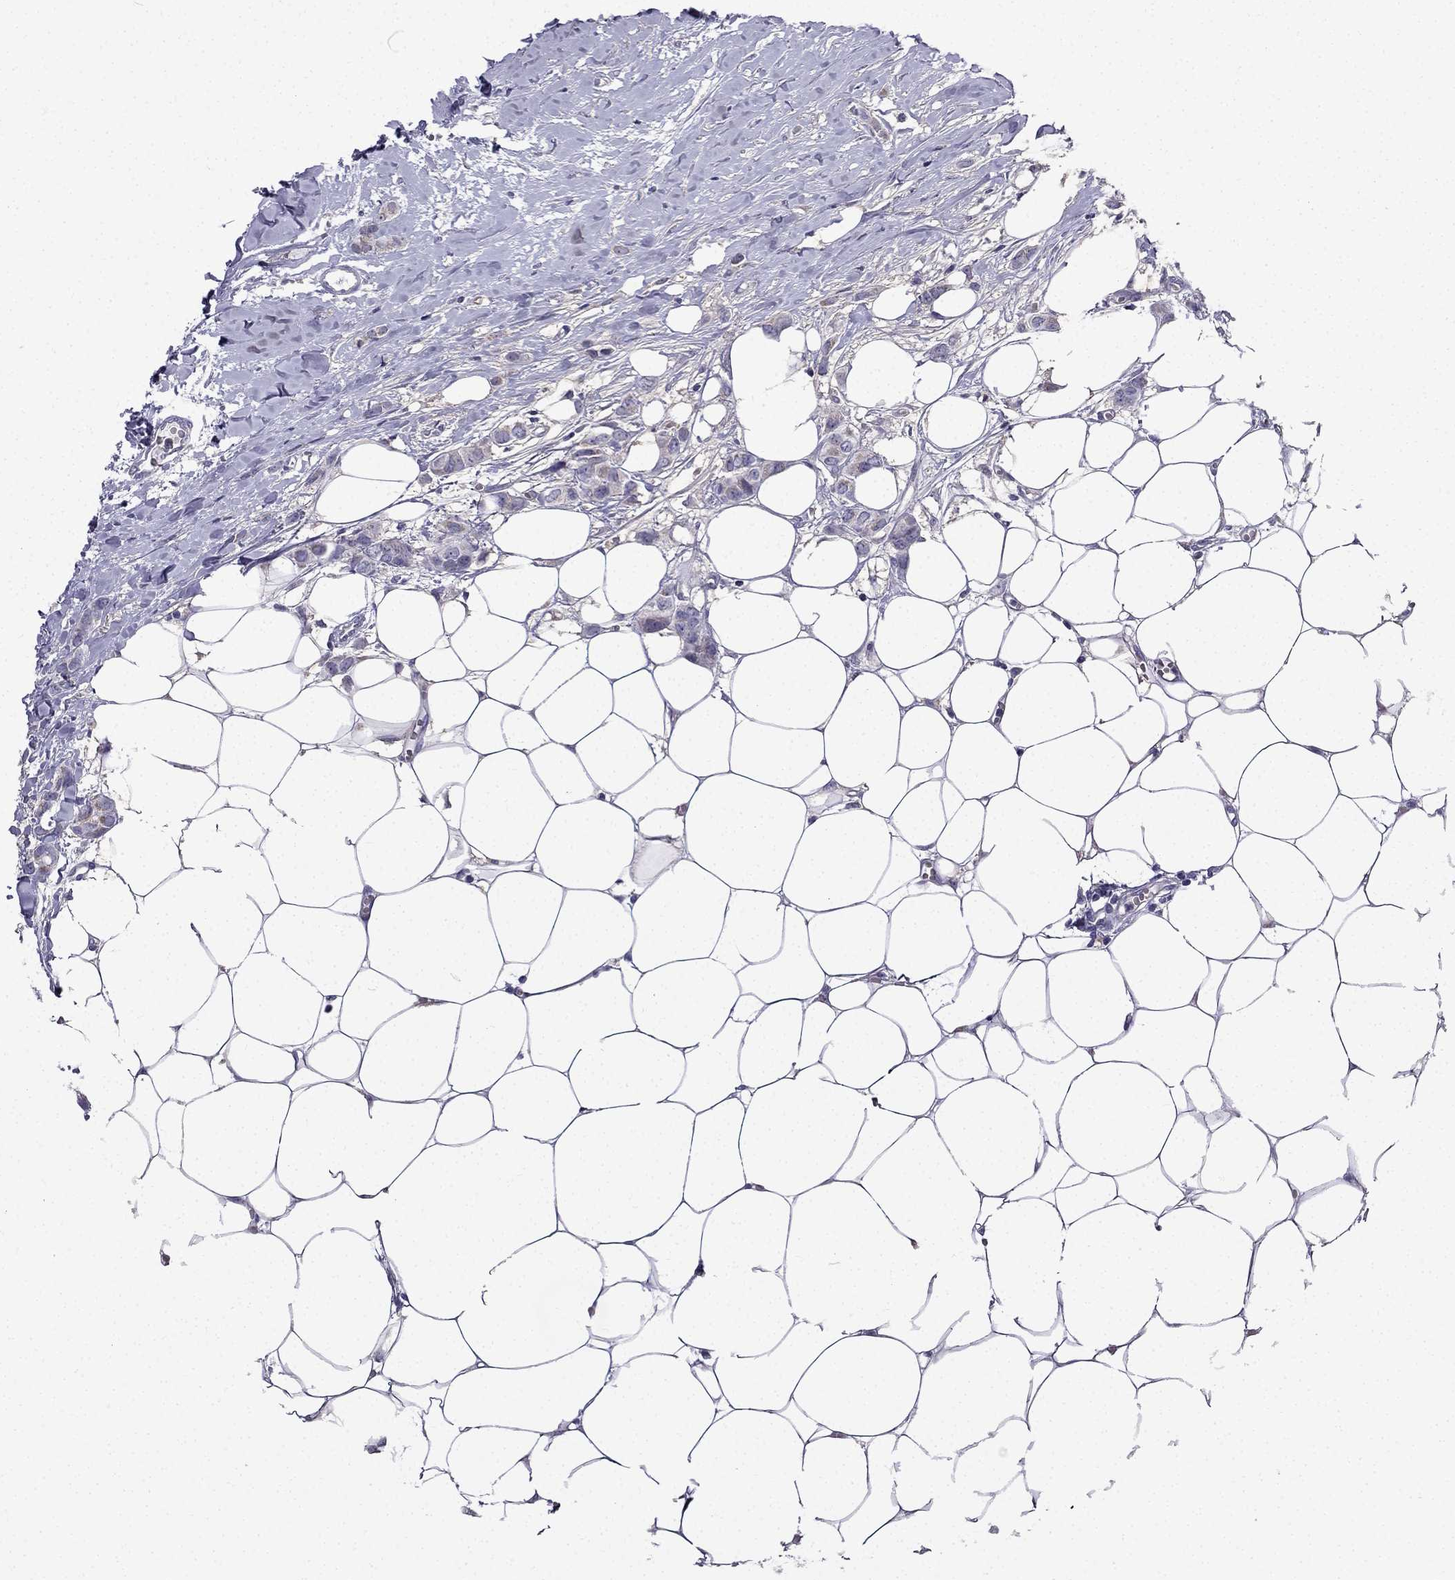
{"staining": {"intensity": "negative", "quantity": "none", "location": "none"}, "tissue": "breast cancer", "cell_type": "Tumor cells", "image_type": "cancer", "snomed": [{"axis": "morphology", "description": "Duct carcinoma"}, {"axis": "topography", "description": "Breast"}], "caption": "An image of invasive ductal carcinoma (breast) stained for a protein displays no brown staining in tumor cells.", "gene": "SLC6A2", "patient": {"sex": "female", "age": 85}}